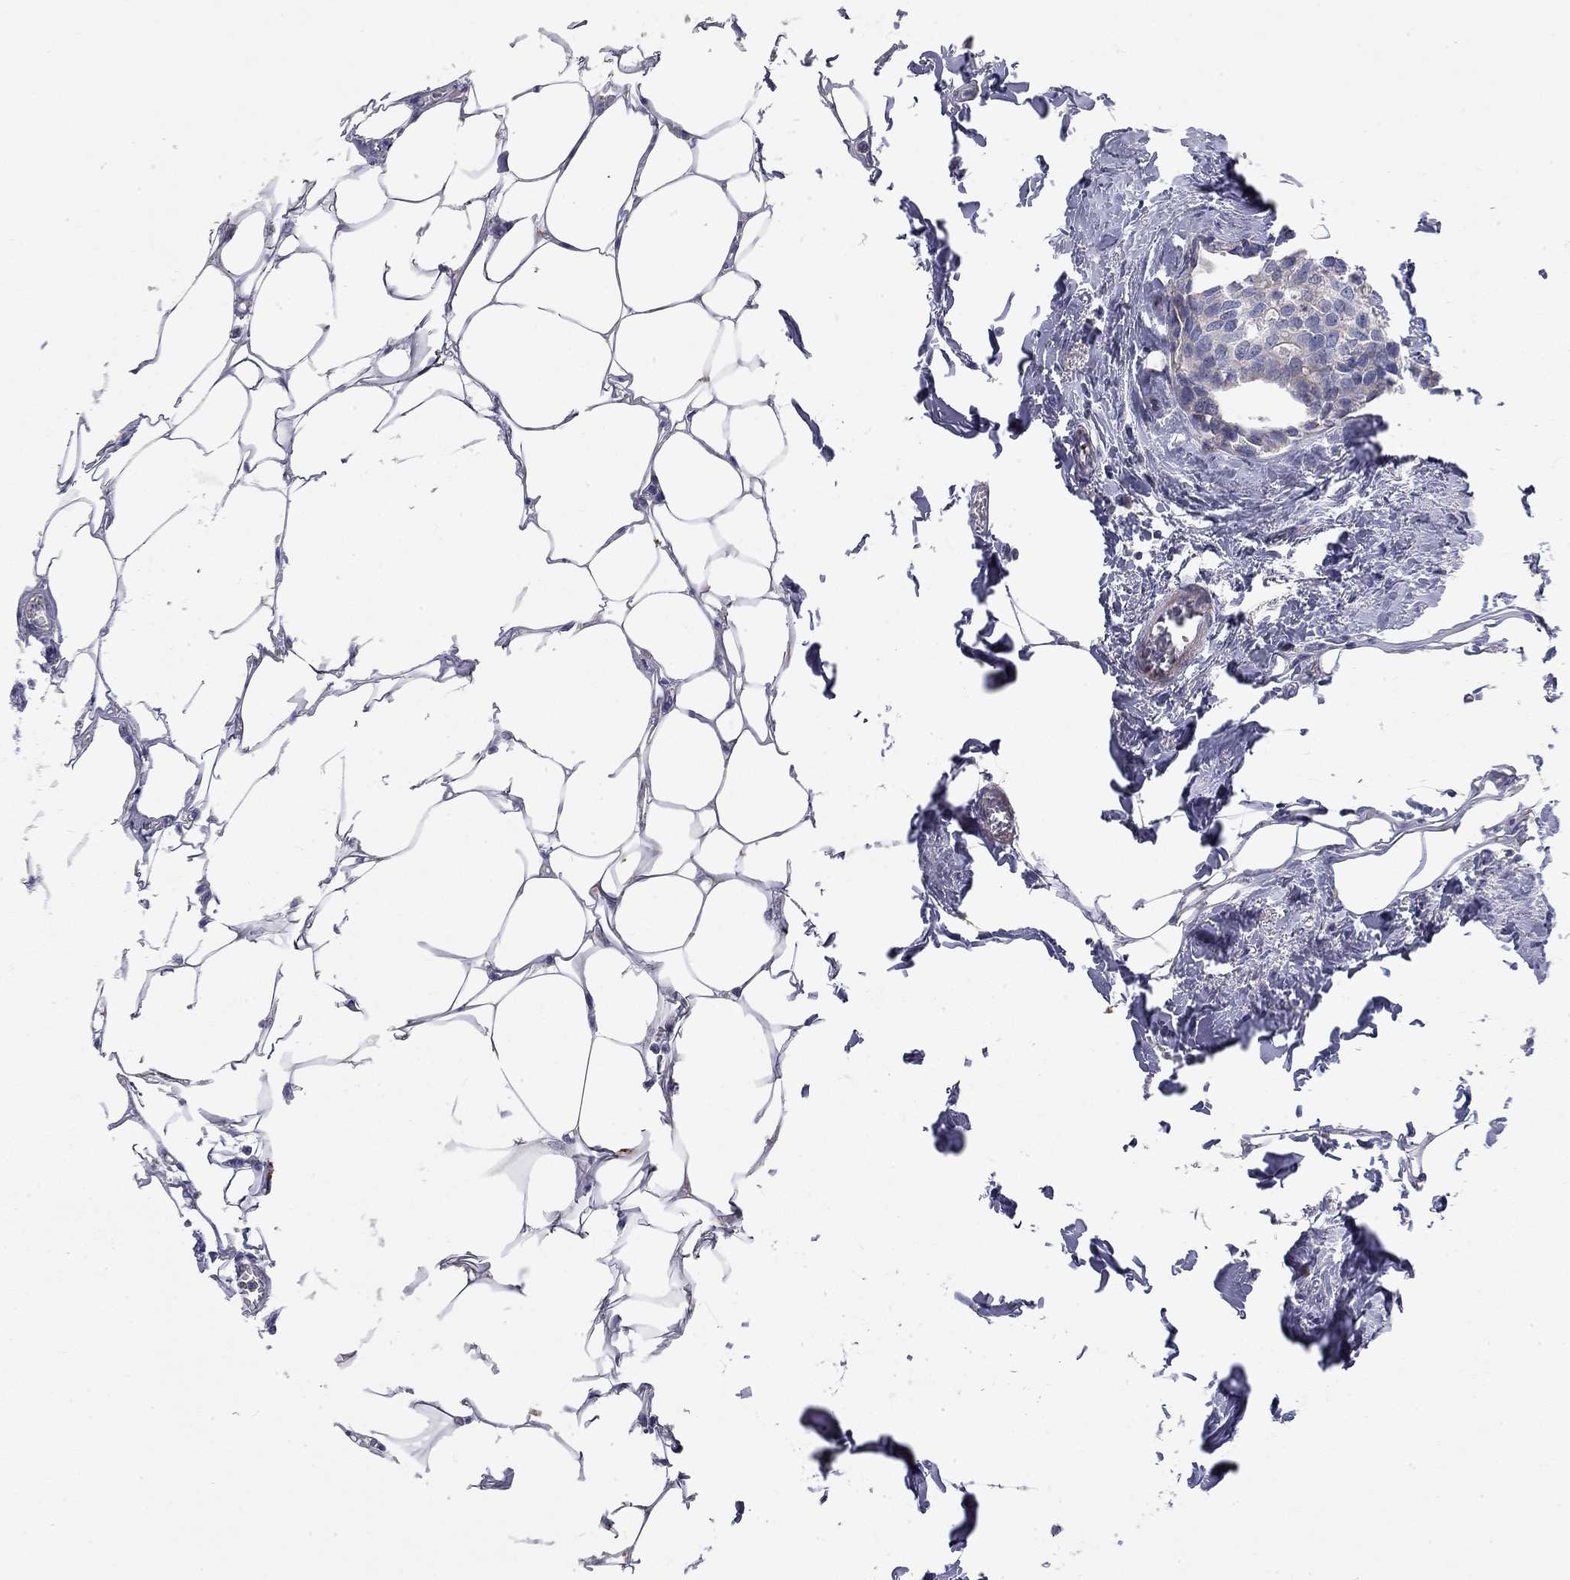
{"staining": {"intensity": "negative", "quantity": "none", "location": "none"}, "tissue": "breast cancer", "cell_type": "Tumor cells", "image_type": "cancer", "snomed": [{"axis": "morphology", "description": "Duct carcinoma"}, {"axis": "topography", "description": "Breast"}], "caption": "Immunohistochemical staining of intraductal carcinoma (breast) displays no significant staining in tumor cells.", "gene": "KANSL1L", "patient": {"sex": "female", "age": 83}}